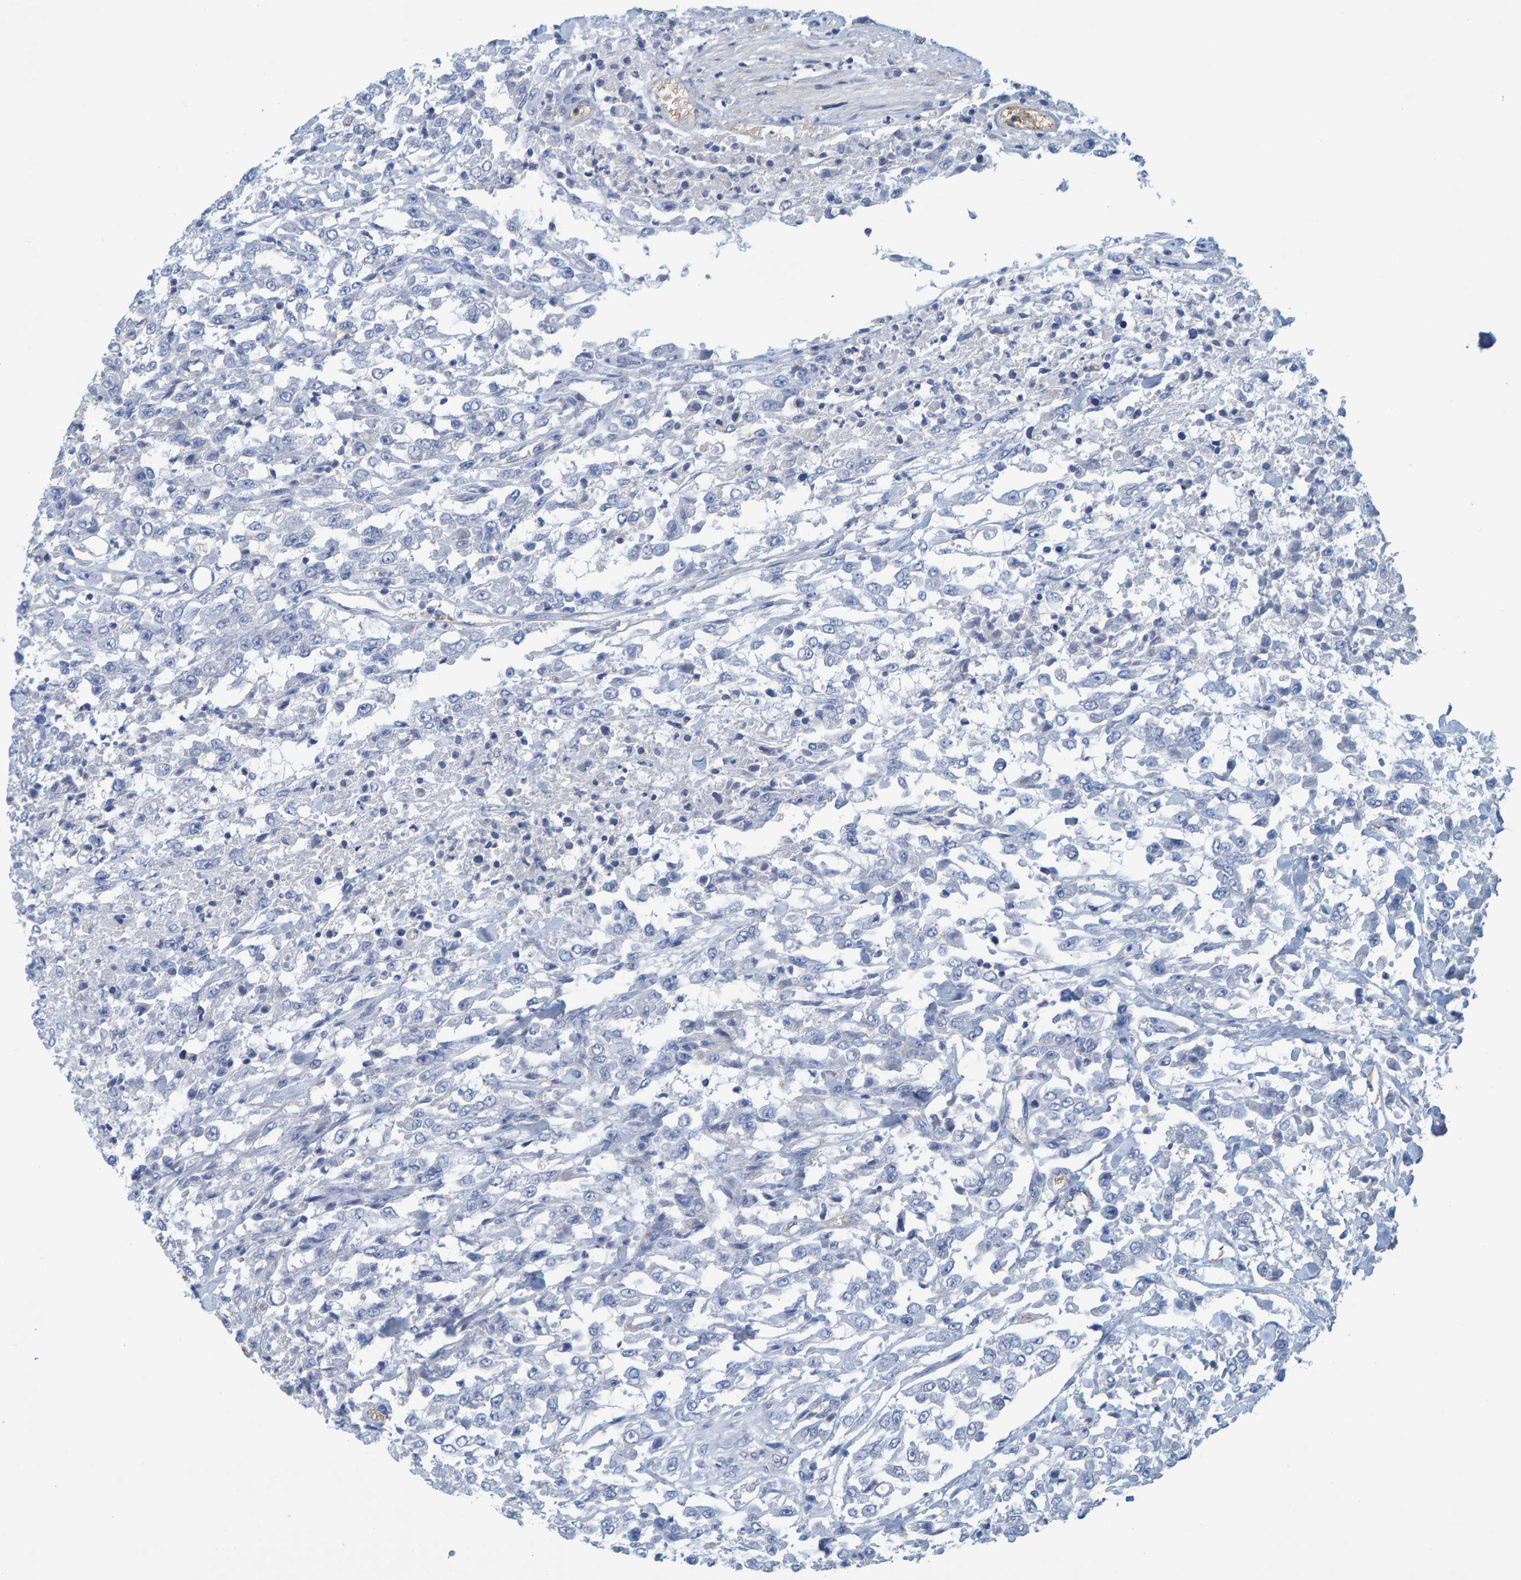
{"staining": {"intensity": "negative", "quantity": "none", "location": "none"}, "tissue": "urothelial cancer", "cell_type": "Tumor cells", "image_type": "cancer", "snomed": [{"axis": "morphology", "description": "Urothelial carcinoma, High grade"}, {"axis": "topography", "description": "Urinary bladder"}], "caption": "Immunohistochemical staining of urothelial cancer exhibits no significant positivity in tumor cells.", "gene": "ALAD", "patient": {"sex": "male", "age": 46}}